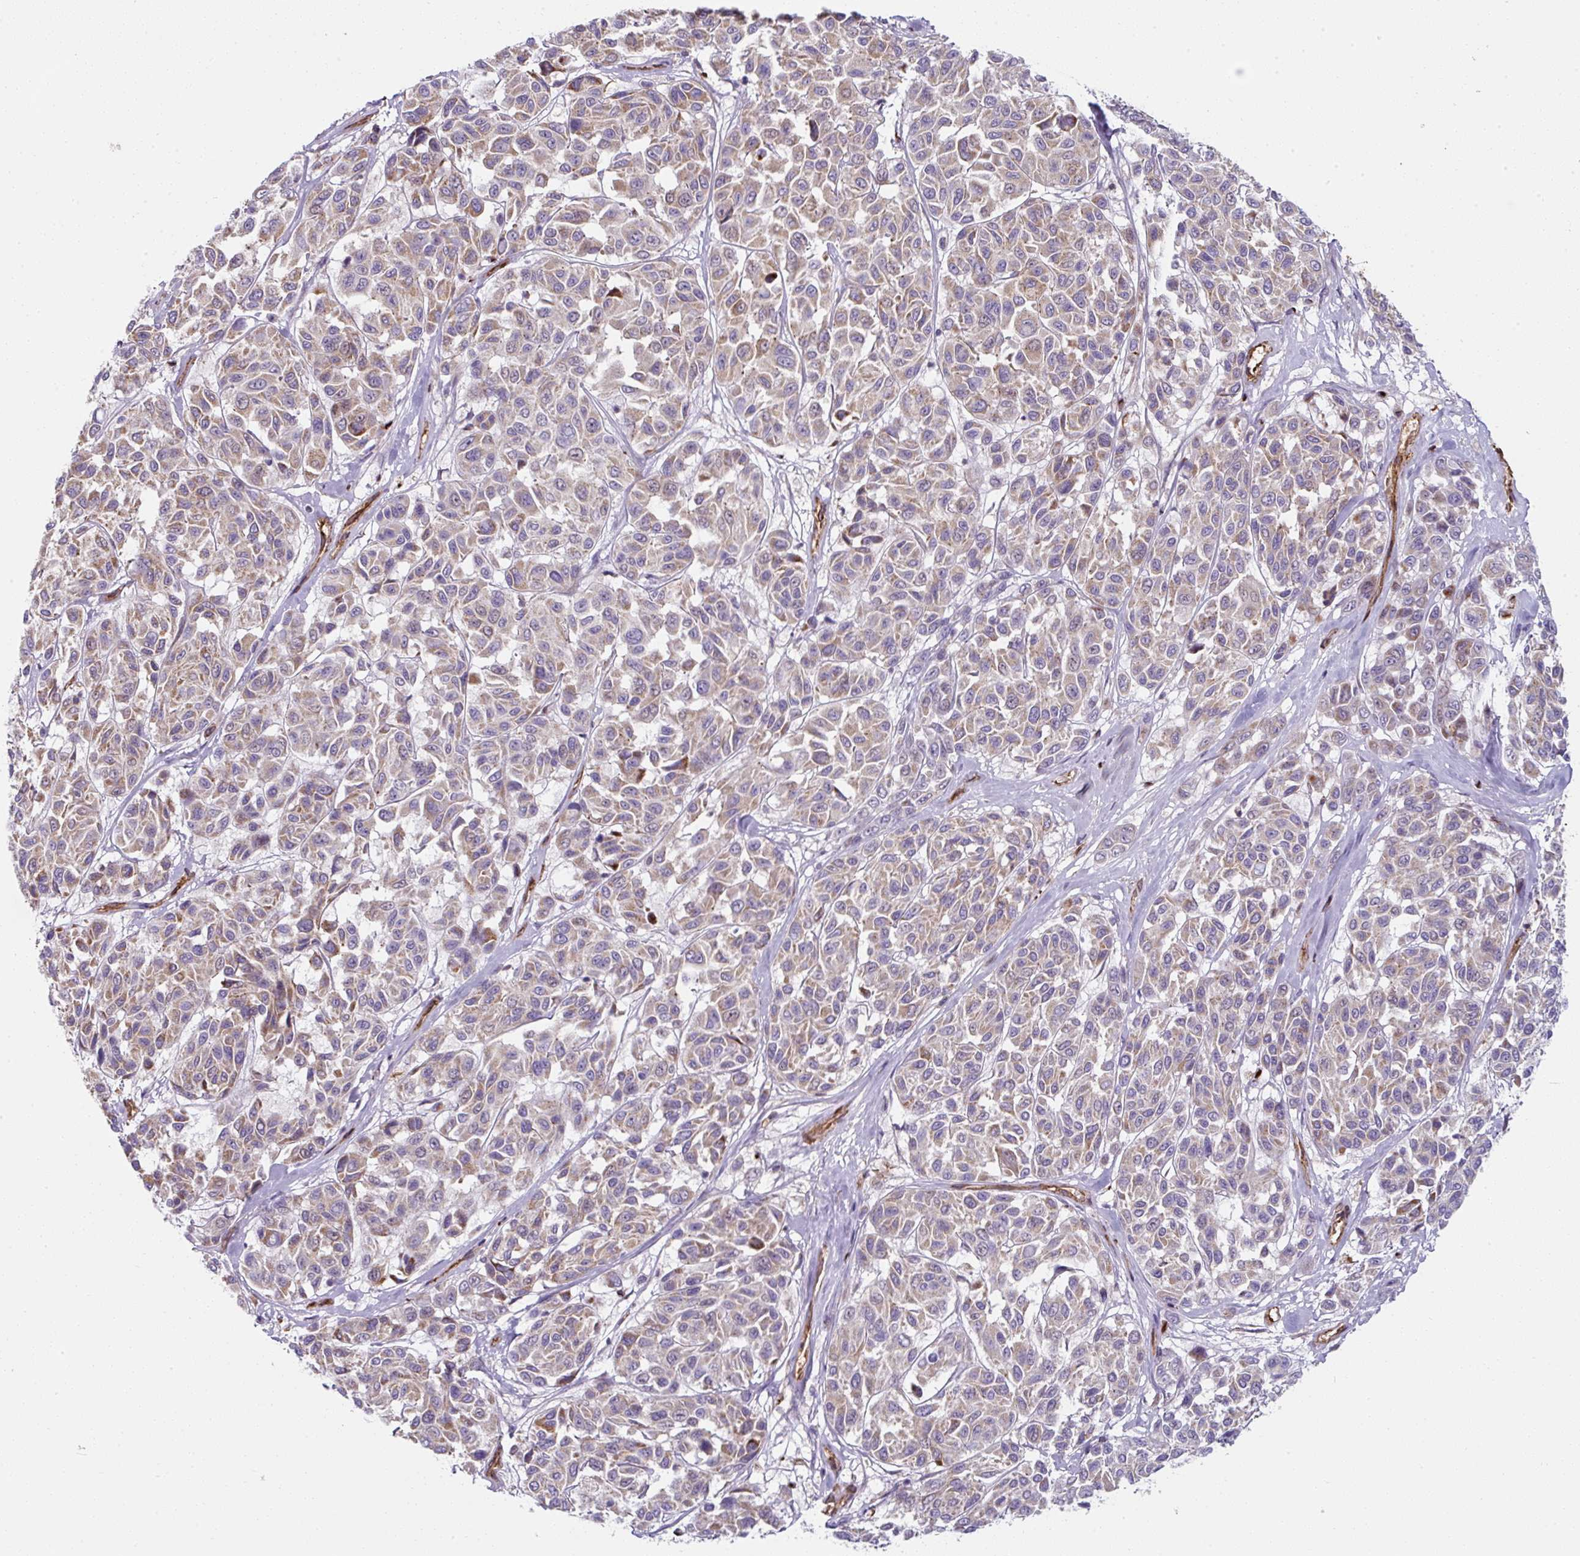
{"staining": {"intensity": "moderate", "quantity": "25%-75%", "location": "cytoplasmic/membranous"}, "tissue": "melanoma", "cell_type": "Tumor cells", "image_type": "cancer", "snomed": [{"axis": "morphology", "description": "Malignant melanoma, NOS"}, {"axis": "topography", "description": "Skin"}], "caption": "Moderate cytoplasmic/membranous protein expression is present in approximately 25%-75% of tumor cells in malignant melanoma.", "gene": "ANKUB1", "patient": {"sex": "female", "age": 66}}